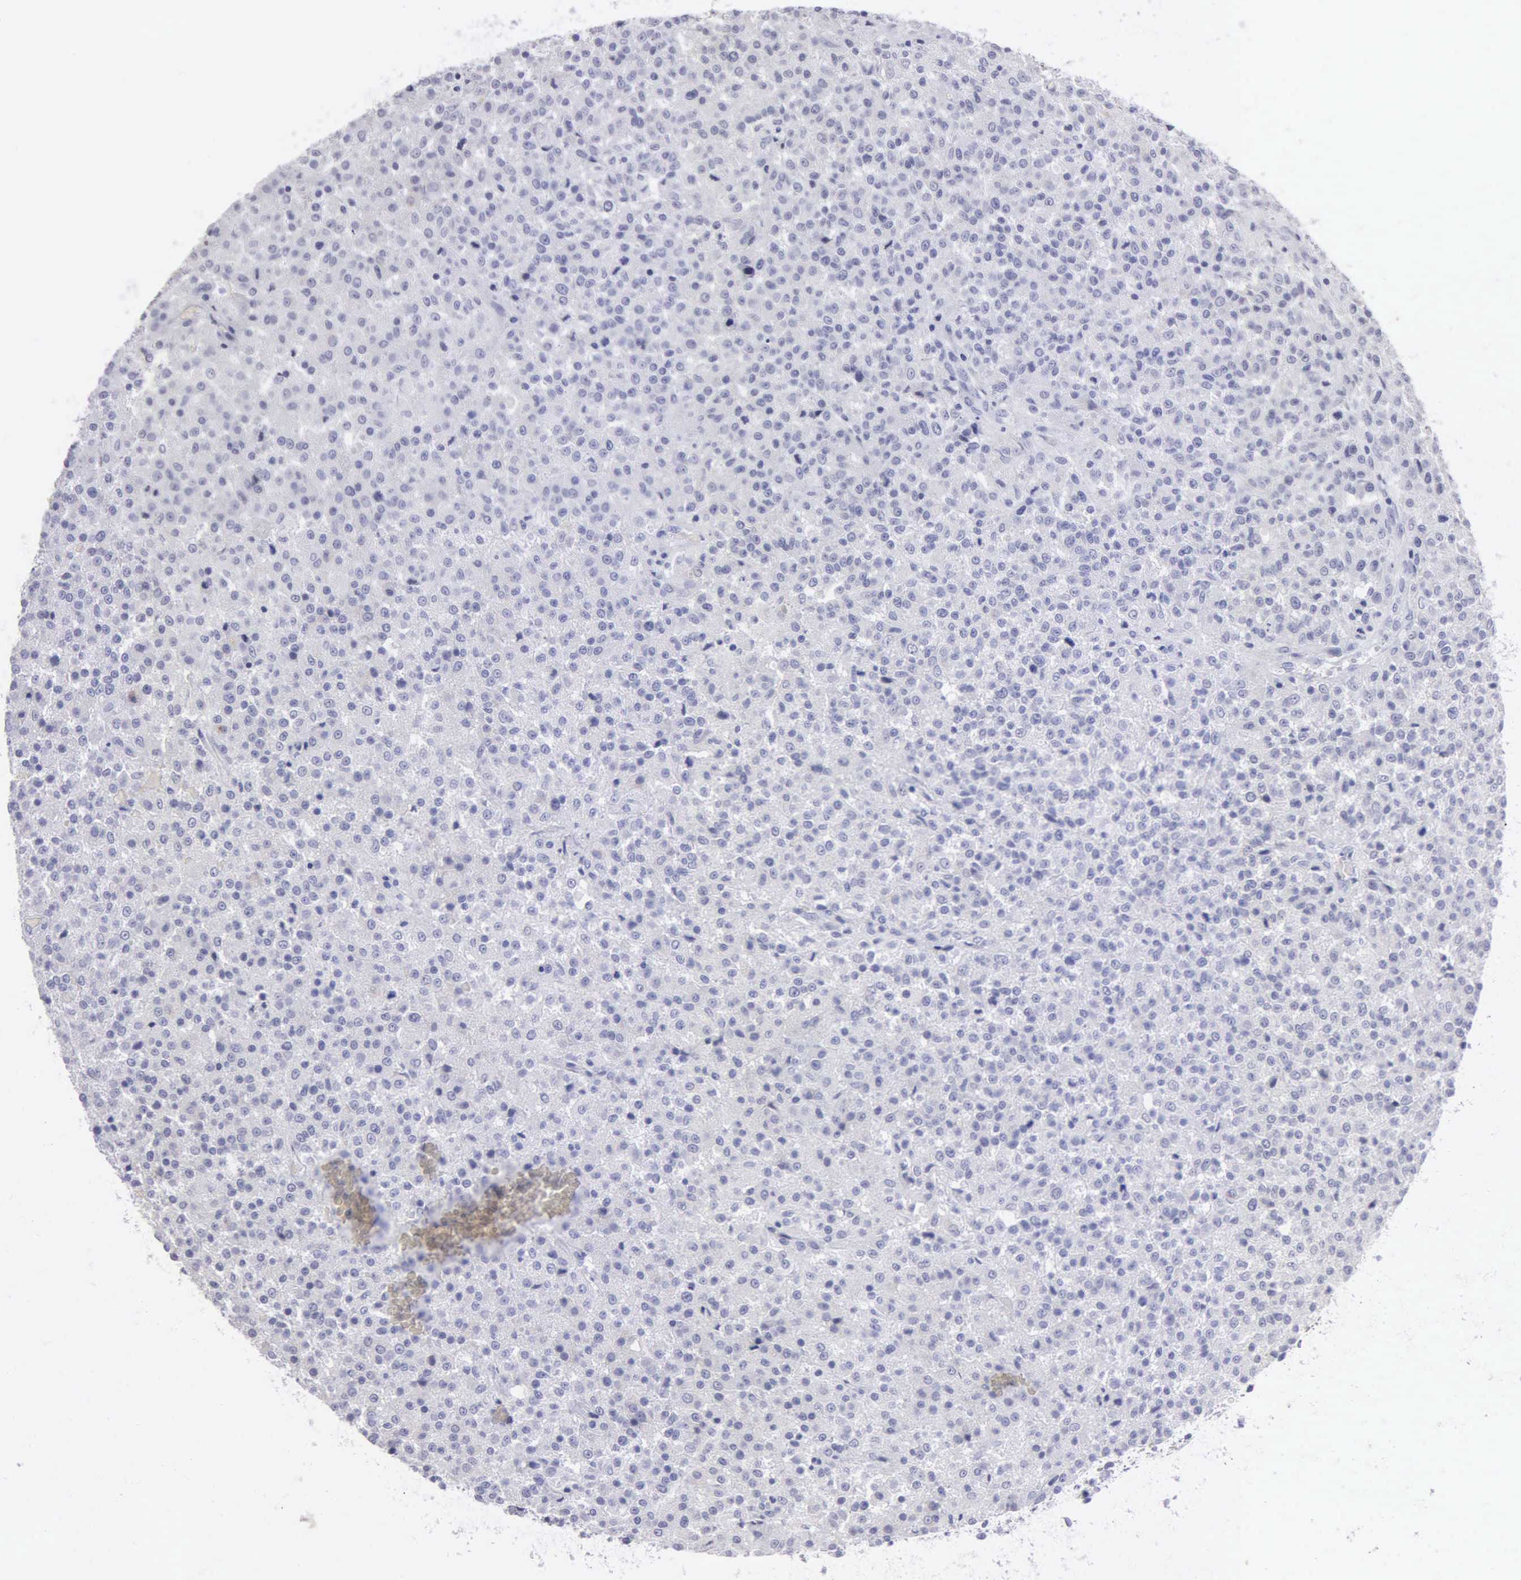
{"staining": {"intensity": "negative", "quantity": "none", "location": "none"}, "tissue": "testis cancer", "cell_type": "Tumor cells", "image_type": "cancer", "snomed": [{"axis": "morphology", "description": "Seminoma, NOS"}, {"axis": "topography", "description": "Testis"}], "caption": "The micrograph demonstrates no significant positivity in tumor cells of testis cancer. (DAB immunohistochemistry (IHC) visualized using brightfield microscopy, high magnification).", "gene": "FBLN5", "patient": {"sex": "male", "age": 59}}